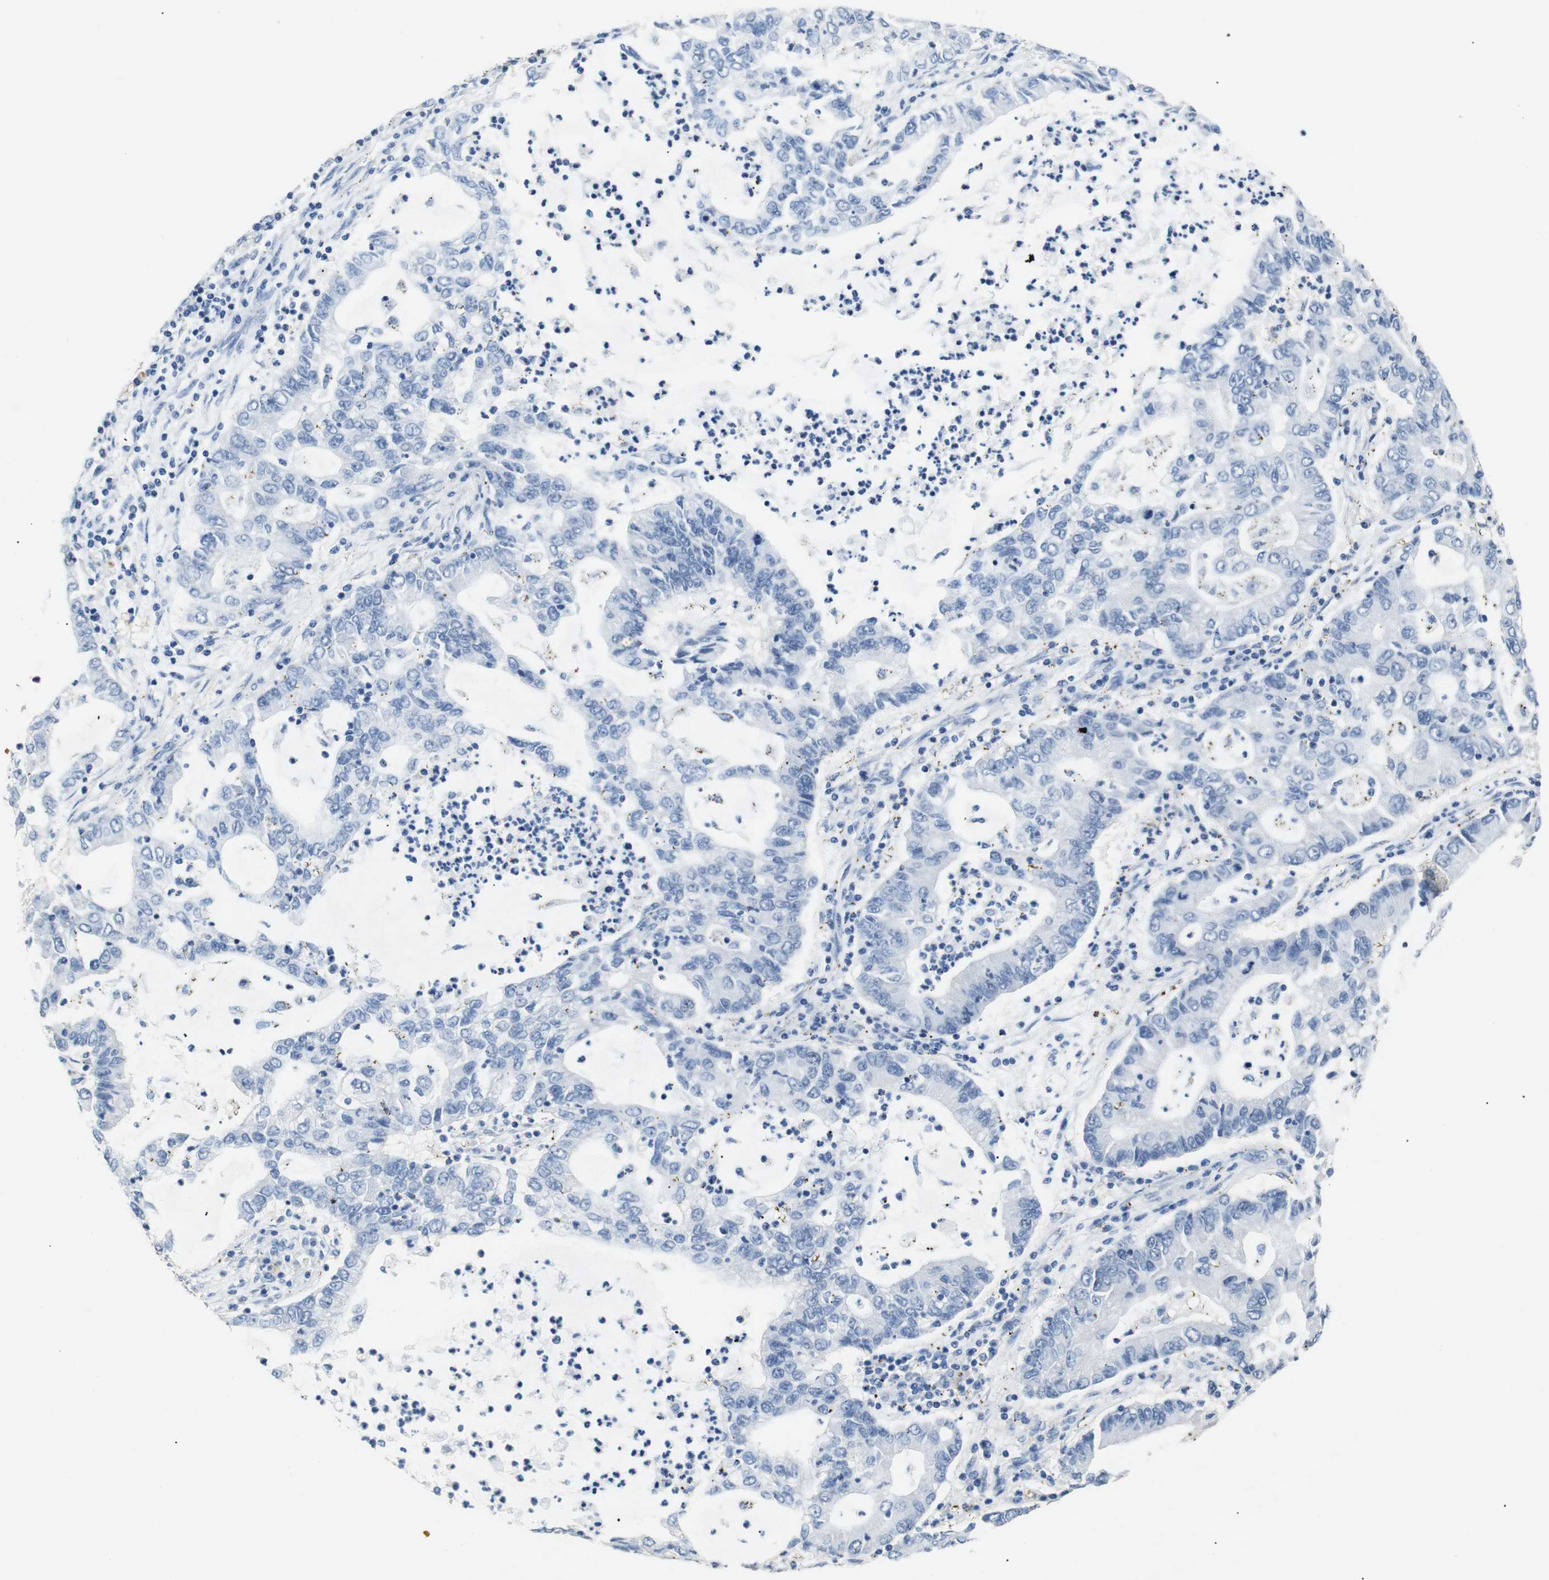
{"staining": {"intensity": "negative", "quantity": "none", "location": "none"}, "tissue": "lung cancer", "cell_type": "Tumor cells", "image_type": "cancer", "snomed": [{"axis": "morphology", "description": "Adenocarcinoma, NOS"}, {"axis": "topography", "description": "Lung"}], "caption": "High magnification brightfield microscopy of lung cancer (adenocarcinoma) stained with DAB (3,3'-diaminobenzidine) (brown) and counterstained with hematoxylin (blue): tumor cells show no significant staining. The staining is performed using DAB brown chromogen with nuclei counter-stained in using hematoxylin.", "gene": "INCENP", "patient": {"sex": "female", "age": 51}}